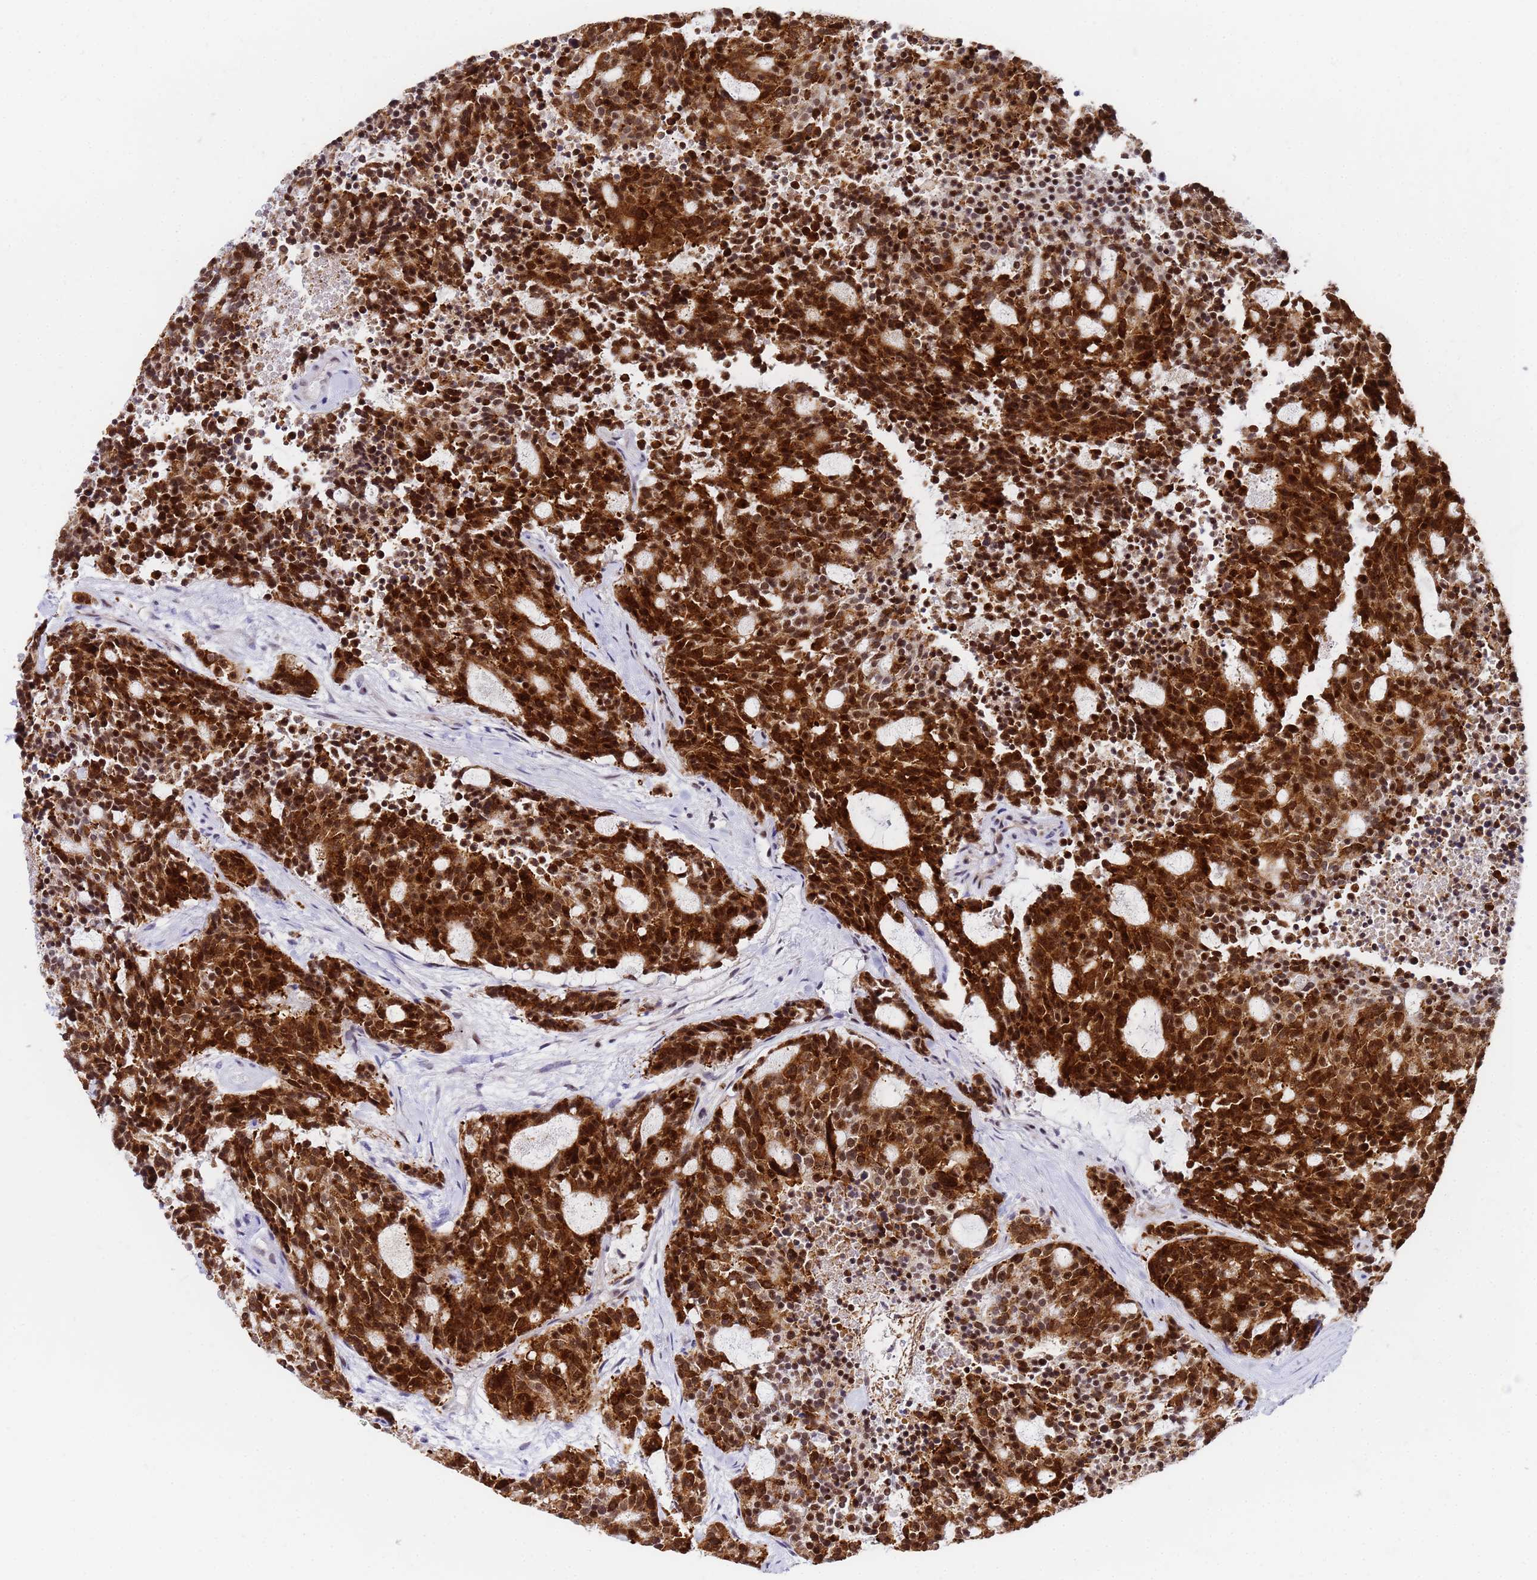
{"staining": {"intensity": "strong", "quantity": ">75%", "location": "cytoplasmic/membranous,nuclear"}, "tissue": "carcinoid", "cell_type": "Tumor cells", "image_type": "cancer", "snomed": [{"axis": "morphology", "description": "Carcinoid, malignant, NOS"}, {"axis": "topography", "description": "Pancreas"}], "caption": "A photomicrograph showing strong cytoplasmic/membranous and nuclear expression in approximately >75% of tumor cells in malignant carcinoid, as visualized by brown immunohistochemical staining.", "gene": "CKMT1A", "patient": {"sex": "female", "age": 54}}